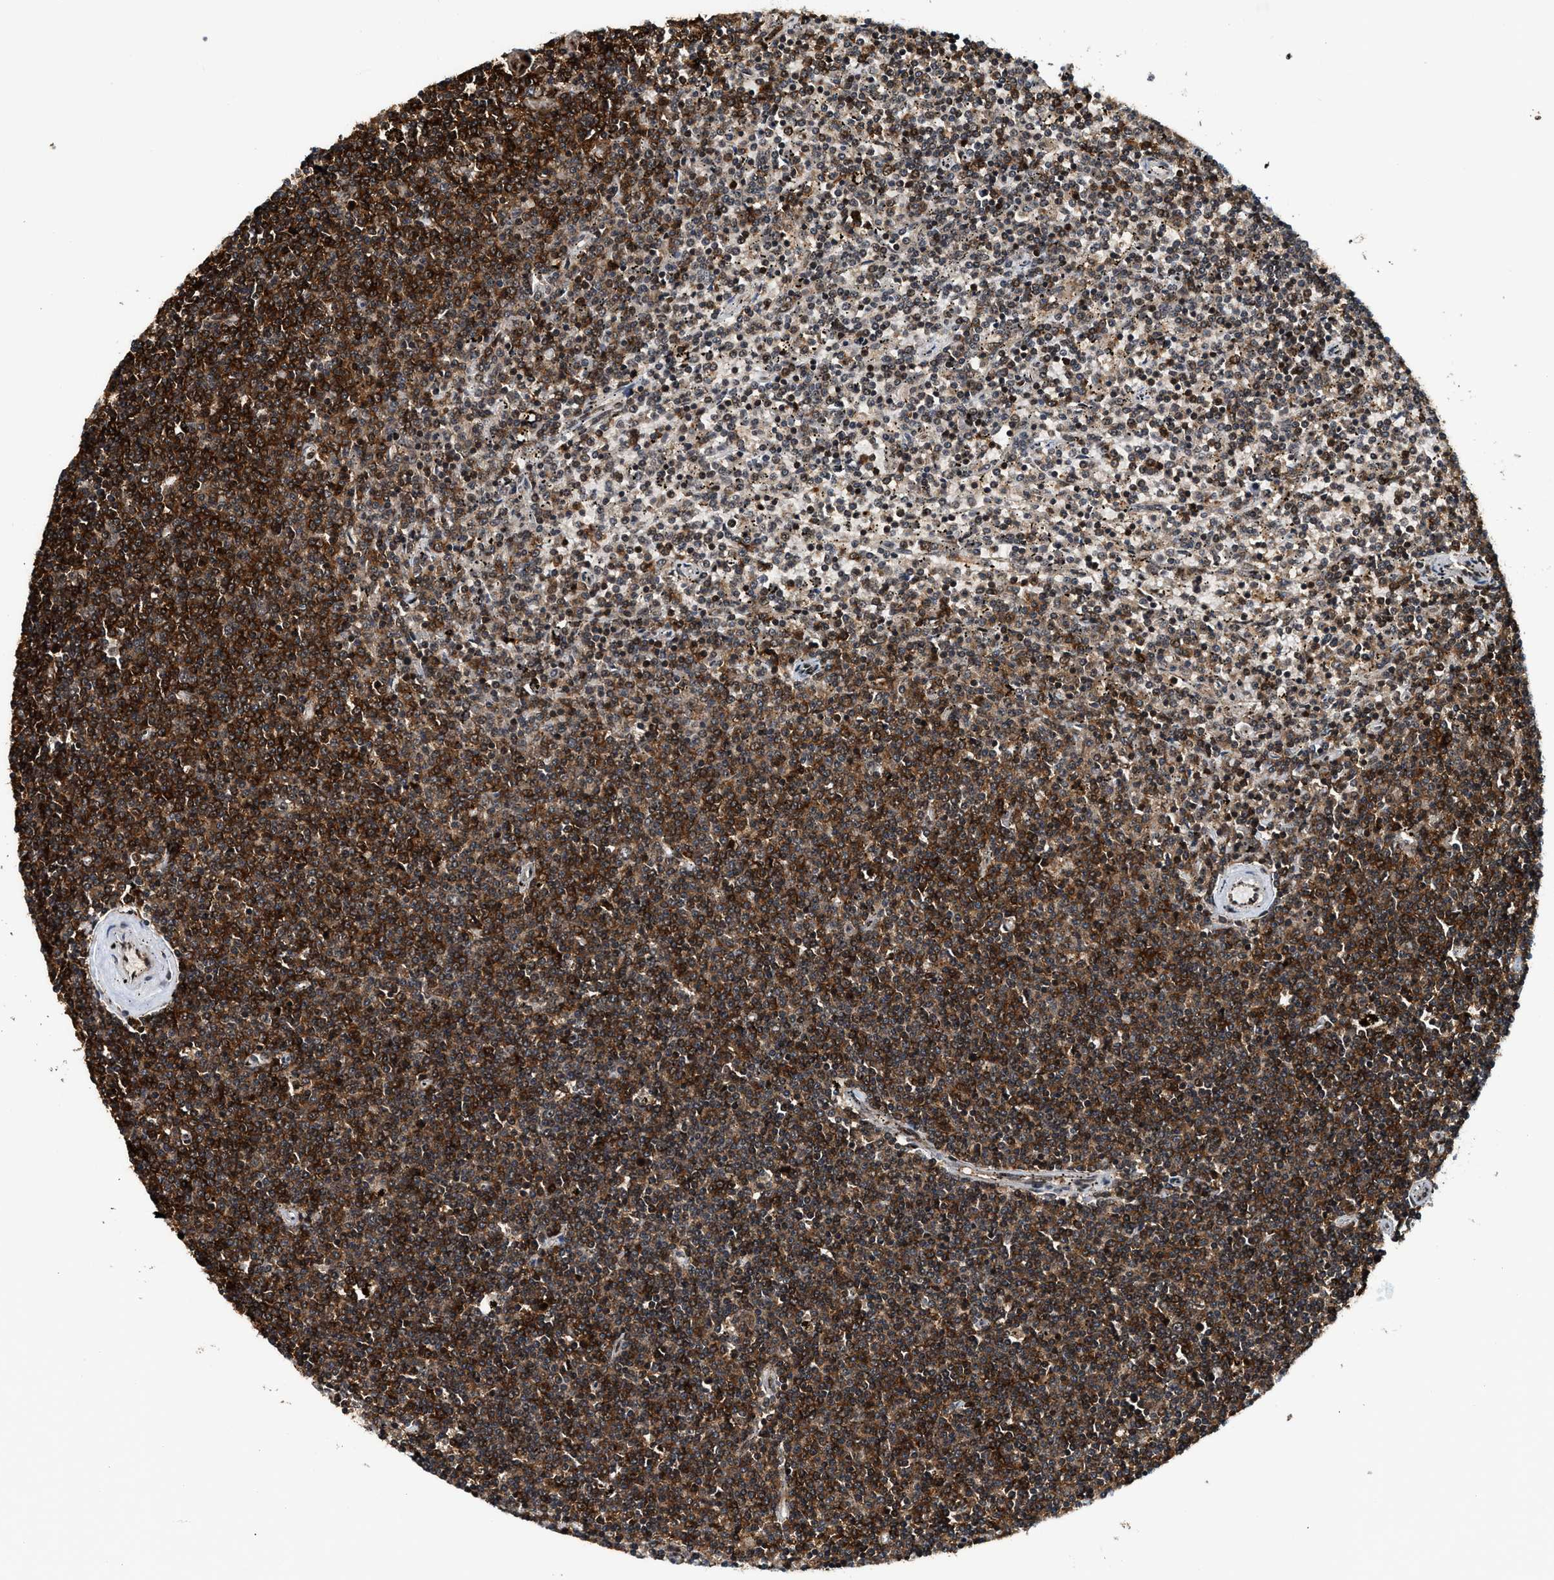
{"staining": {"intensity": "strong", "quantity": "25%-75%", "location": "cytoplasmic/membranous,nuclear"}, "tissue": "lymphoma", "cell_type": "Tumor cells", "image_type": "cancer", "snomed": [{"axis": "morphology", "description": "Malignant lymphoma, non-Hodgkin's type, Low grade"}, {"axis": "topography", "description": "Spleen"}], "caption": "Low-grade malignant lymphoma, non-Hodgkin's type was stained to show a protein in brown. There is high levels of strong cytoplasmic/membranous and nuclear expression in approximately 25%-75% of tumor cells. The staining was performed using DAB (3,3'-diaminobenzidine) to visualize the protein expression in brown, while the nuclei were stained in blue with hematoxylin (Magnification: 20x).", "gene": "MDM2", "patient": {"sex": "female", "age": 50}}